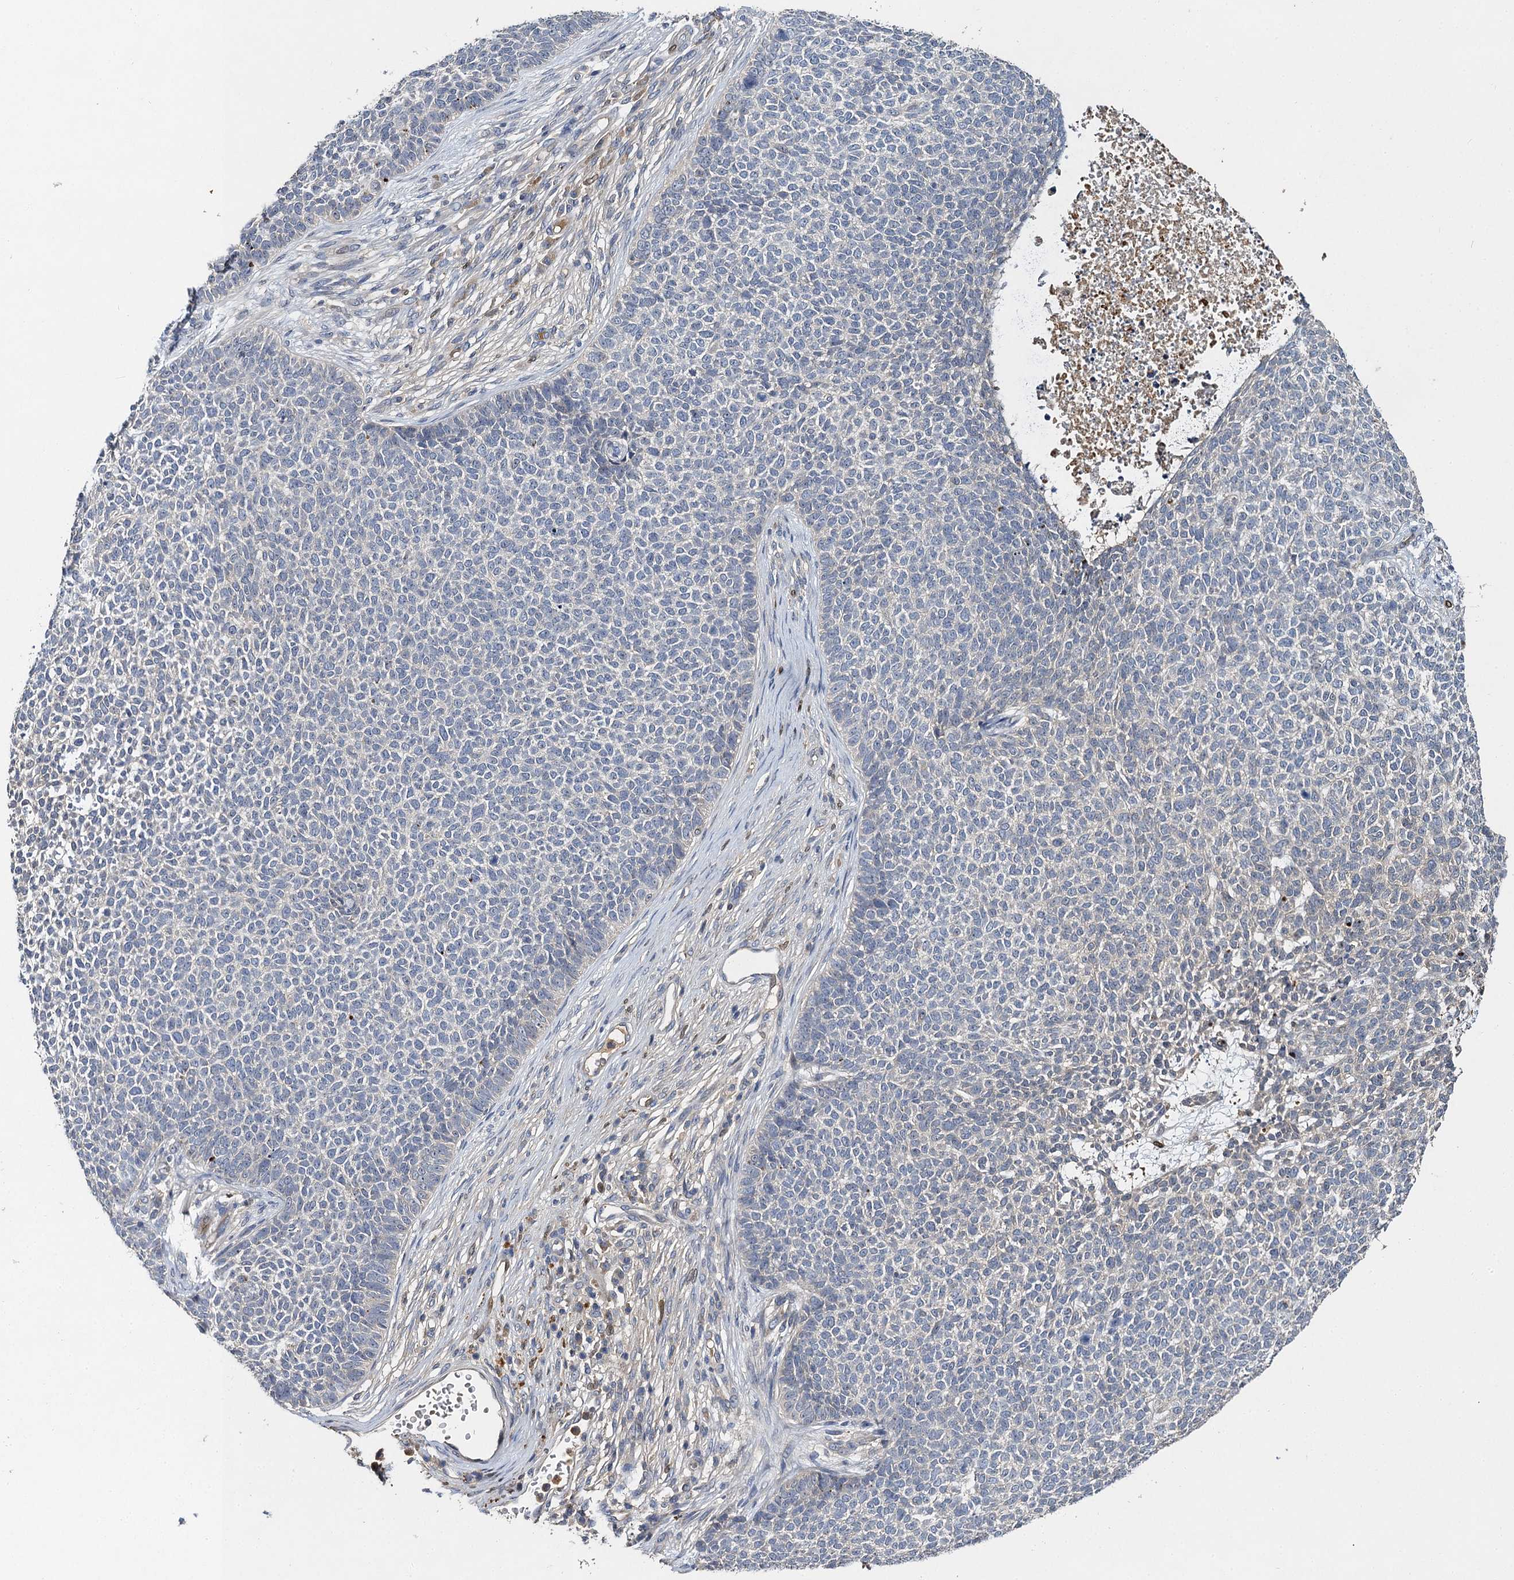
{"staining": {"intensity": "negative", "quantity": "none", "location": "none"}, "tissue": "skin cancer", "cell_type": "Tumor cells", "image_type": "cancer", "snomed": [{"axis": "morphology", "description": "Basal cell carcinoma"}, {"axis": "topography", "description": "Skin"}], "caption": "There is no significant staining in tumor cells of basal cell carcinoma (skin).", "gene": "SLC11A2", "patient": {"sex": "female", "age": 84}}